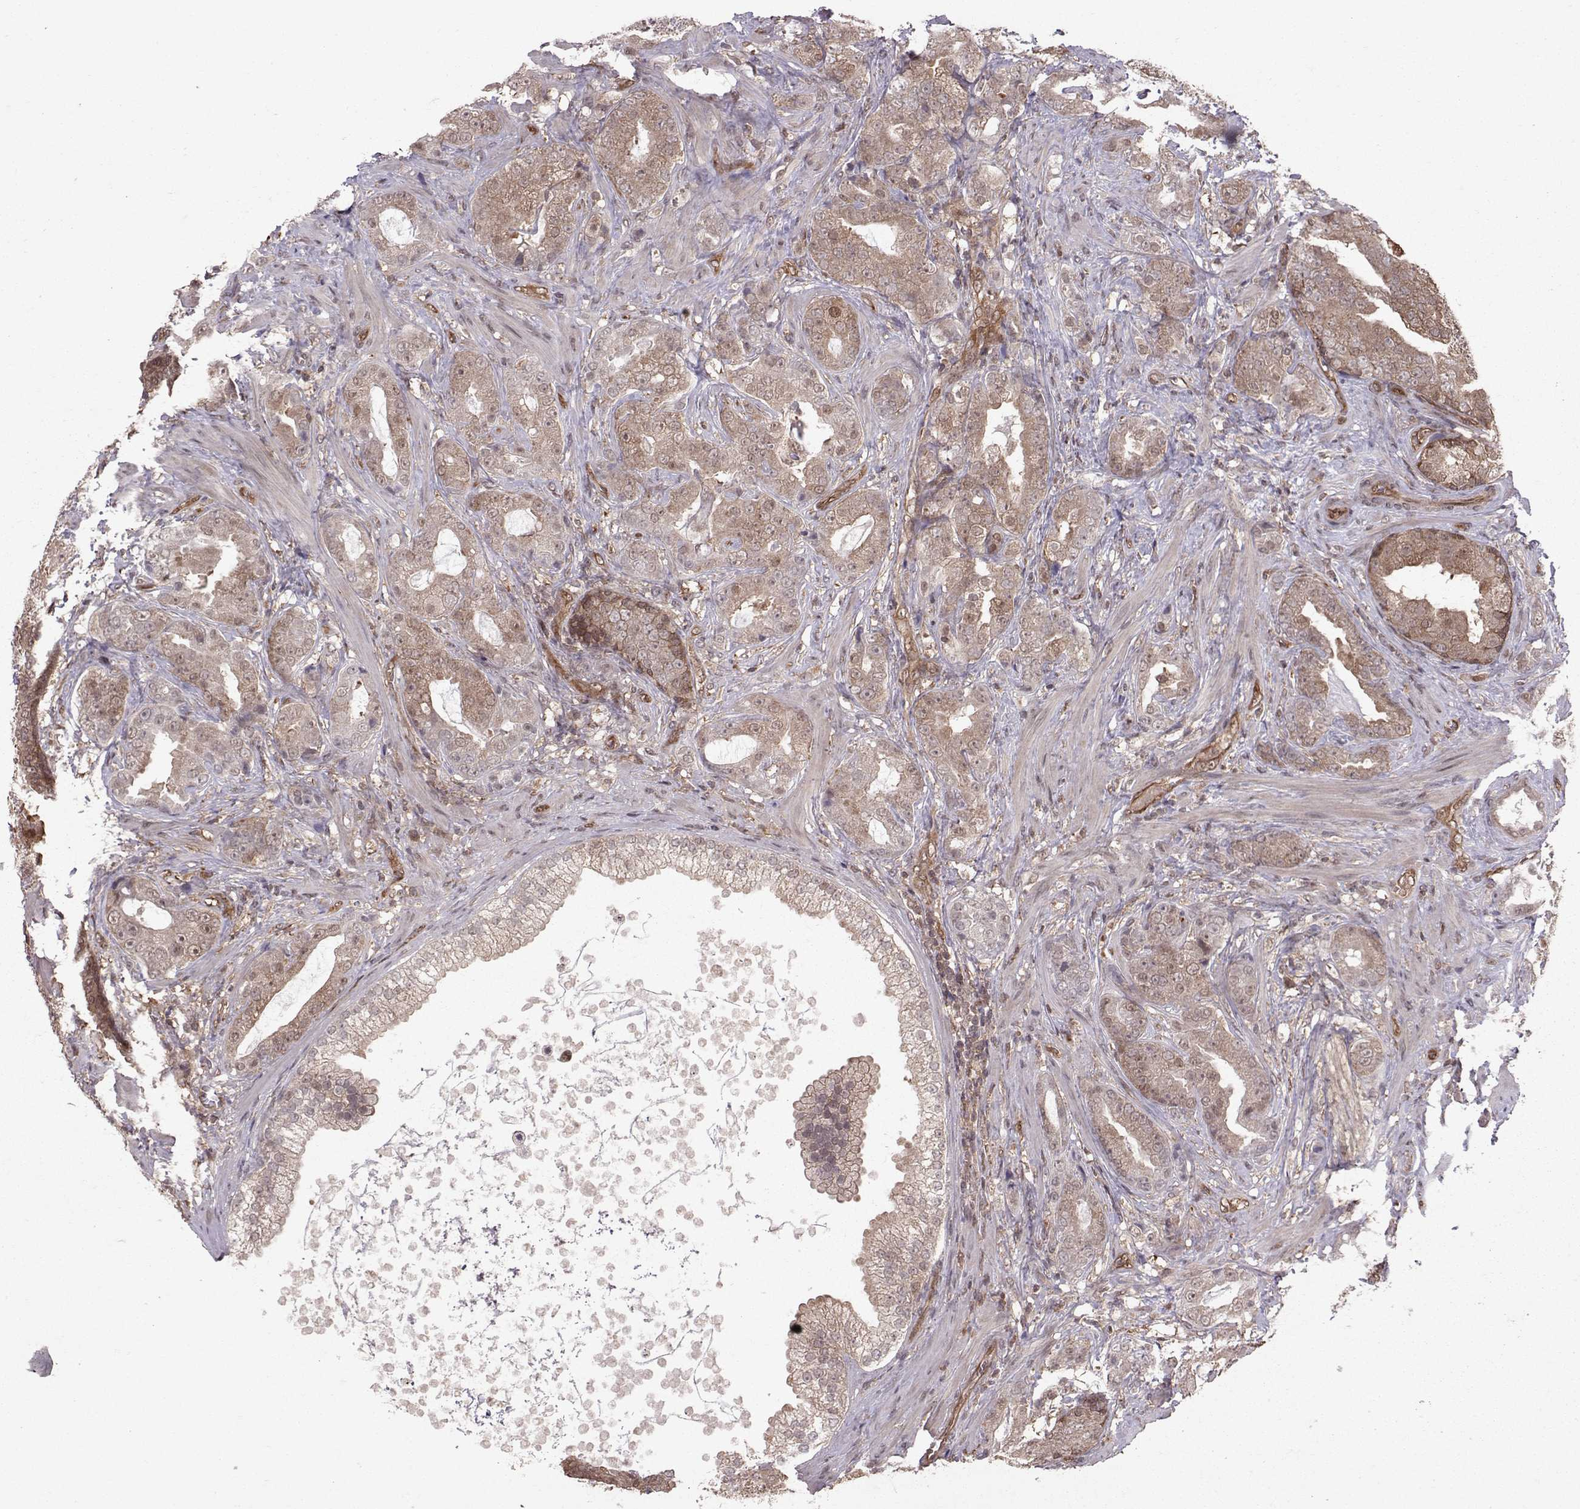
{"staining": {"intensity": "weak", "quantity": "25%-75%", "location": "cytoplasmic/membranous"}, "tissue": "prostate cancer", "cell_type": "Tumor cells", "image_type": "cancer", "snomed": [{"axis": "morphology", "description": "Adenocarcinoma, NOS"}, {"axis": "topography", "description": "Prostate"}], "caption": "An image of prostate cancer (adenocarcinoma) stained for a protein demonstrates weak cytoplasmic/membranous brown staining in tumor cells. (DAB (3,3'-diaminobenzidine) IHC, brown staining for protein, blue staining for nuclei).", "gene": "PPP2R2A", "patient": {"sex": "male", "age": 57}}